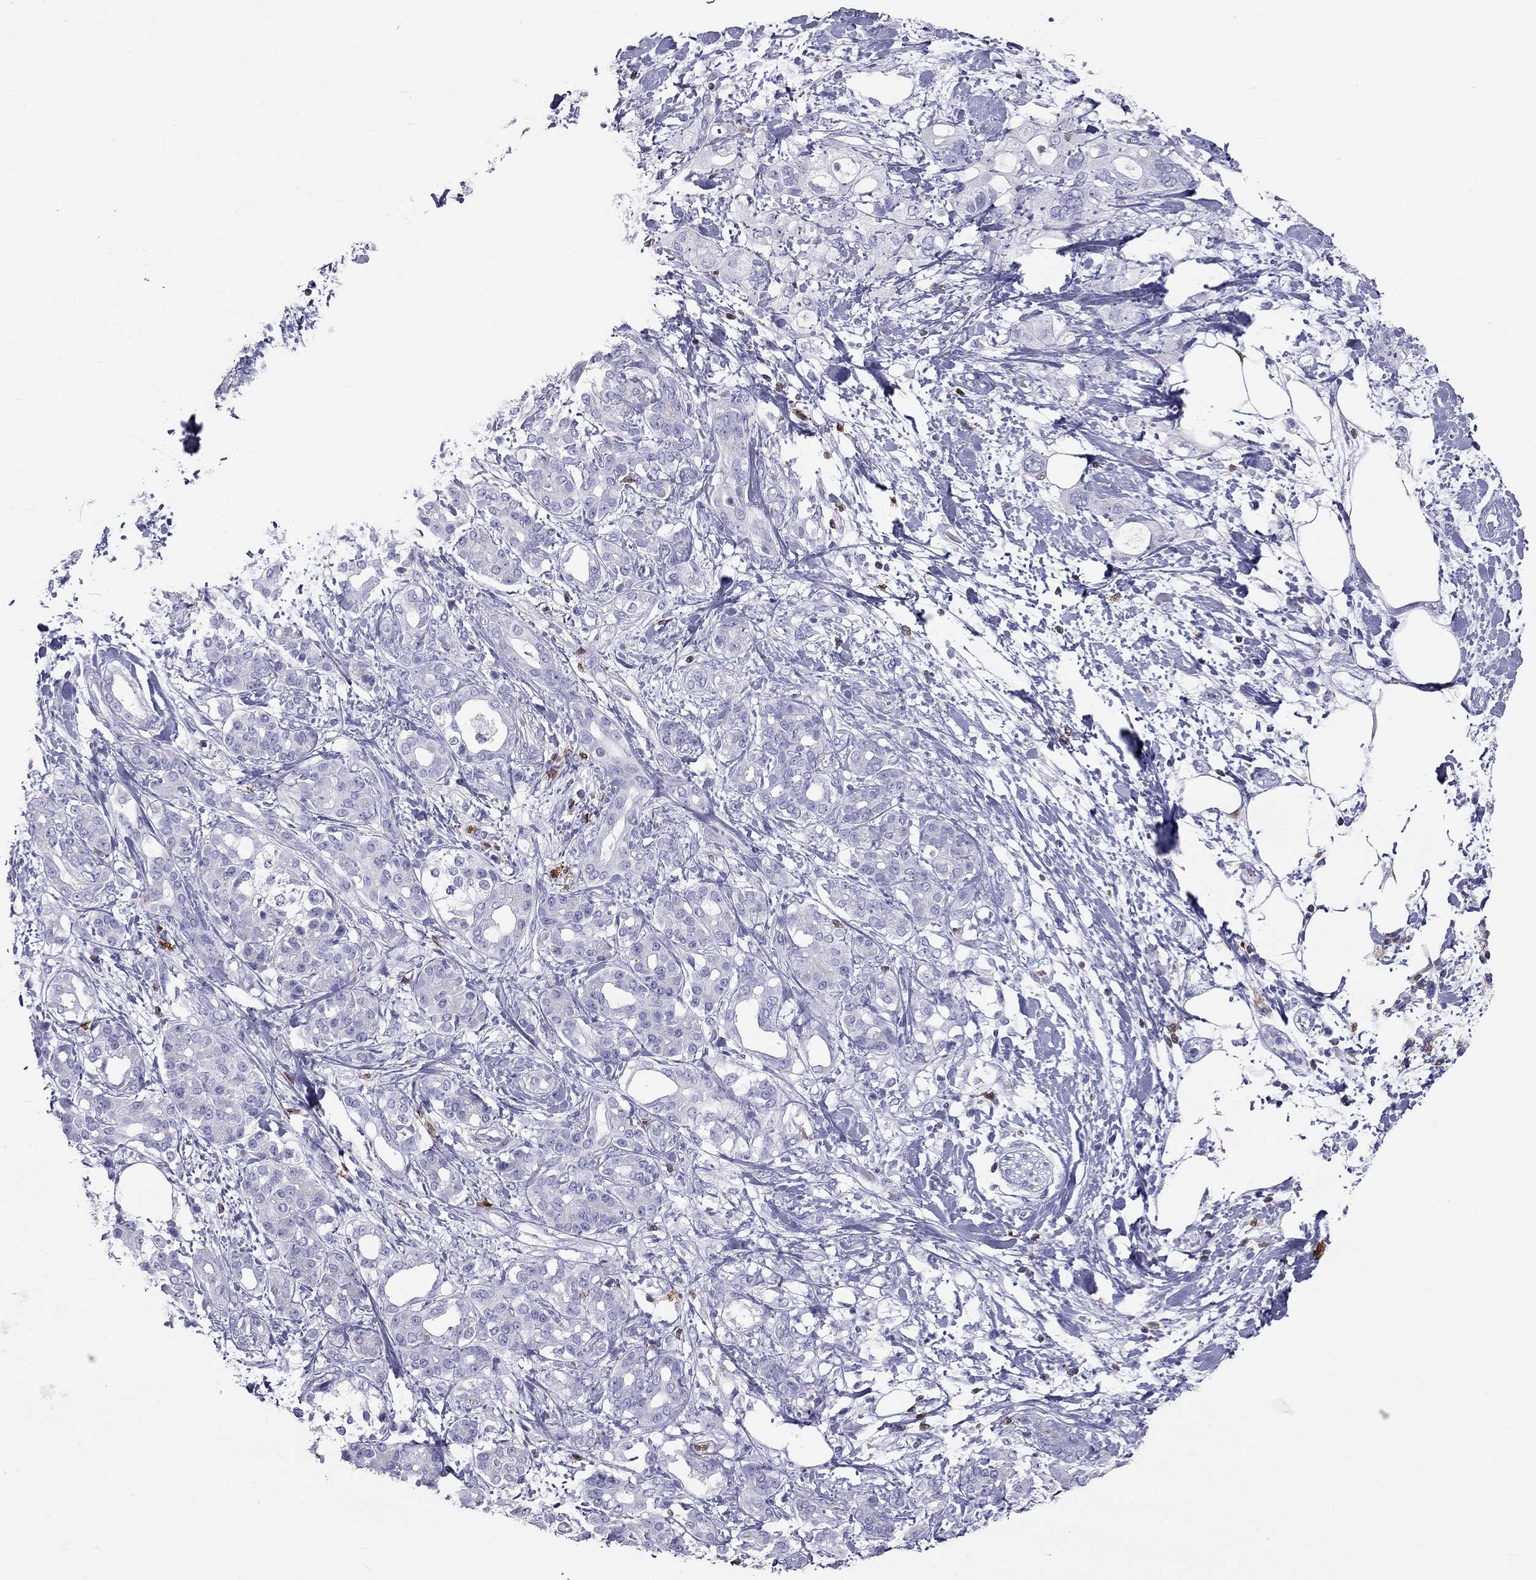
{"staining": {"intensity": "negative", "quantity": "none", "location": "none"}, "tissue": "pancreatic cancer", "cell_type": "Tumor cells", "image_type": "cancer", "snomed": [{"axis": "morphology", "description": "Adenocarcinoma, NOS"}, {"axis": "topography", "description": "Pancreas"}], "caption": "There is no significant staining in tumor cells of pancreatic adenocarcinoma.", "gene": "SH2D2A", "patient": {"sex": "female", "age": 56}}